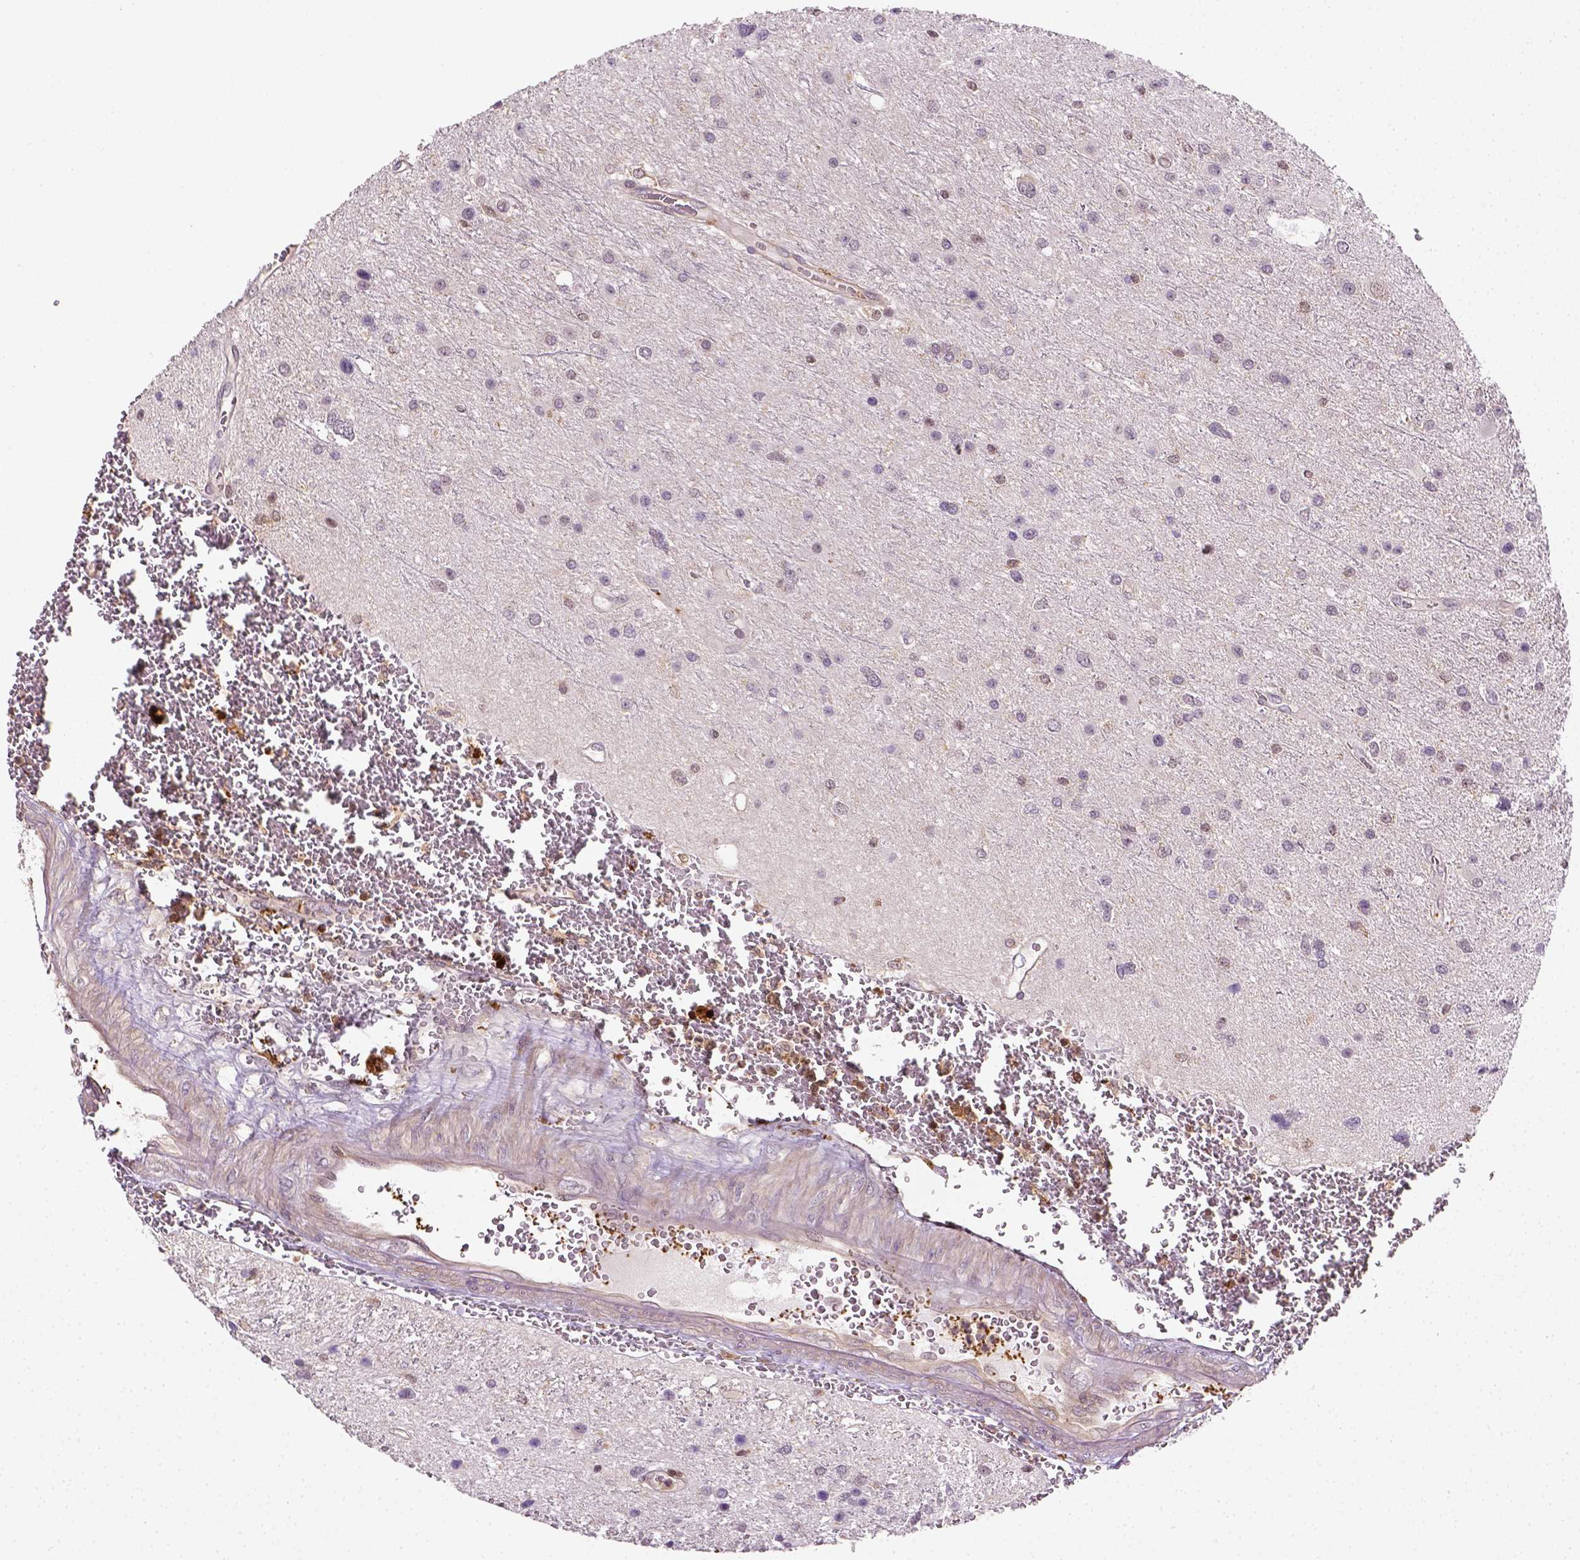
{"staining": {"intensity": "negative", "quantity": "none", "location": "none"}, "tissue": "glioma", "cell_type": "Tumor cells", "image_type": "cancer", "snomed": [{"axis": "morphology", "description": "Glioma, malignant, Low grade"}, {"axis": "topography", "description": "Brain"}], "caption": "Histopathology image shows no protein positivity in tumor cells of low-grade glioma (malignant) tissue.", "gene": "MATK", "patient": {"sex": "female", "age": 32}}